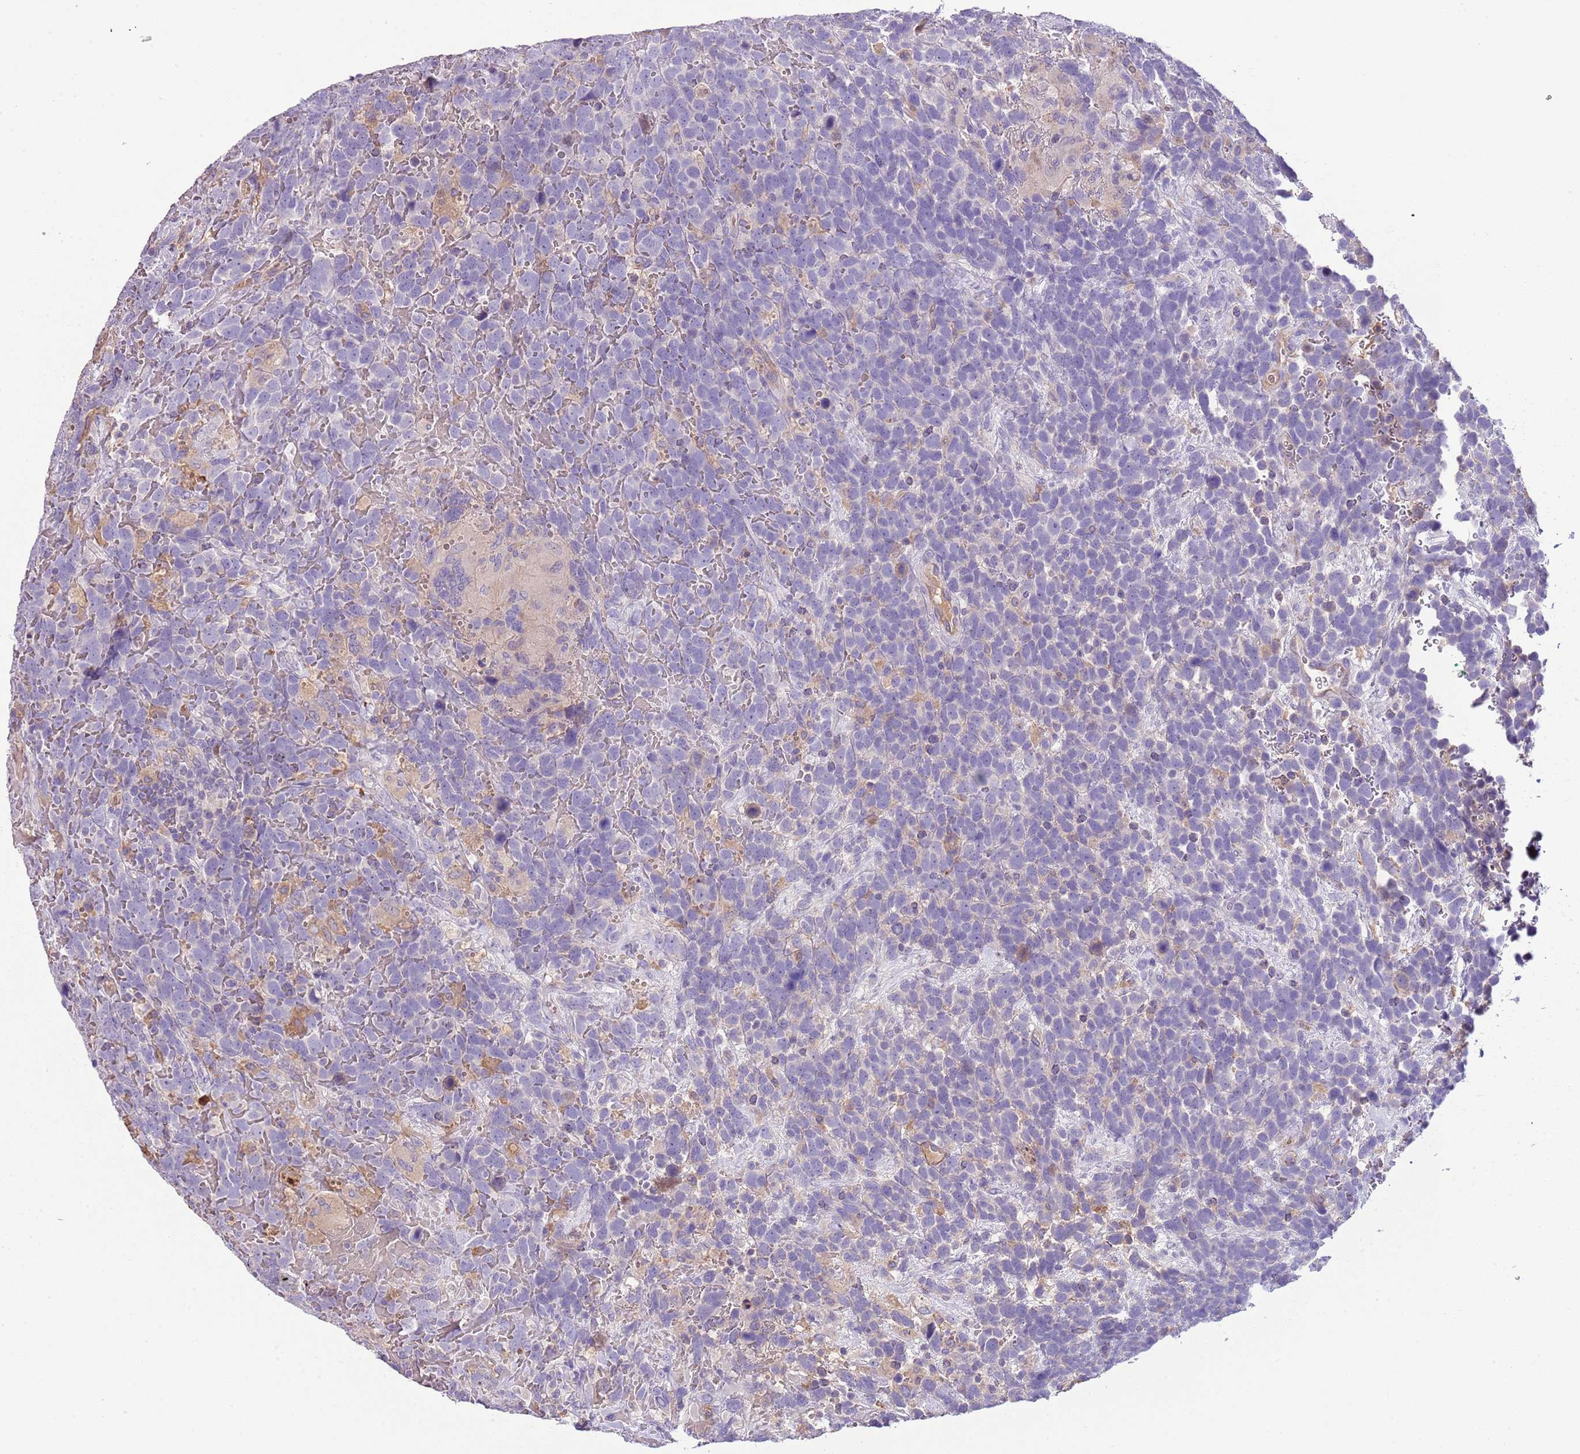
{"staining": {"intensity": "negative", "quantity": "none", "location": "none"}, "tissue": "urothelial cancer", "cell_type": "Tumor cells", "image_type": "cancer", "snomed": [{"axis": "morphology", "description": "Urothelial carcinoma, High grade"}, {"axis": "topography", "description": "Urinary bladder"}], "caption": "Protein analysis of high-grade urothelial carcinoma shows no significant expression in tumor cells.", "gene": "HES3", "patient": {"sex": "female", "age": 82}}